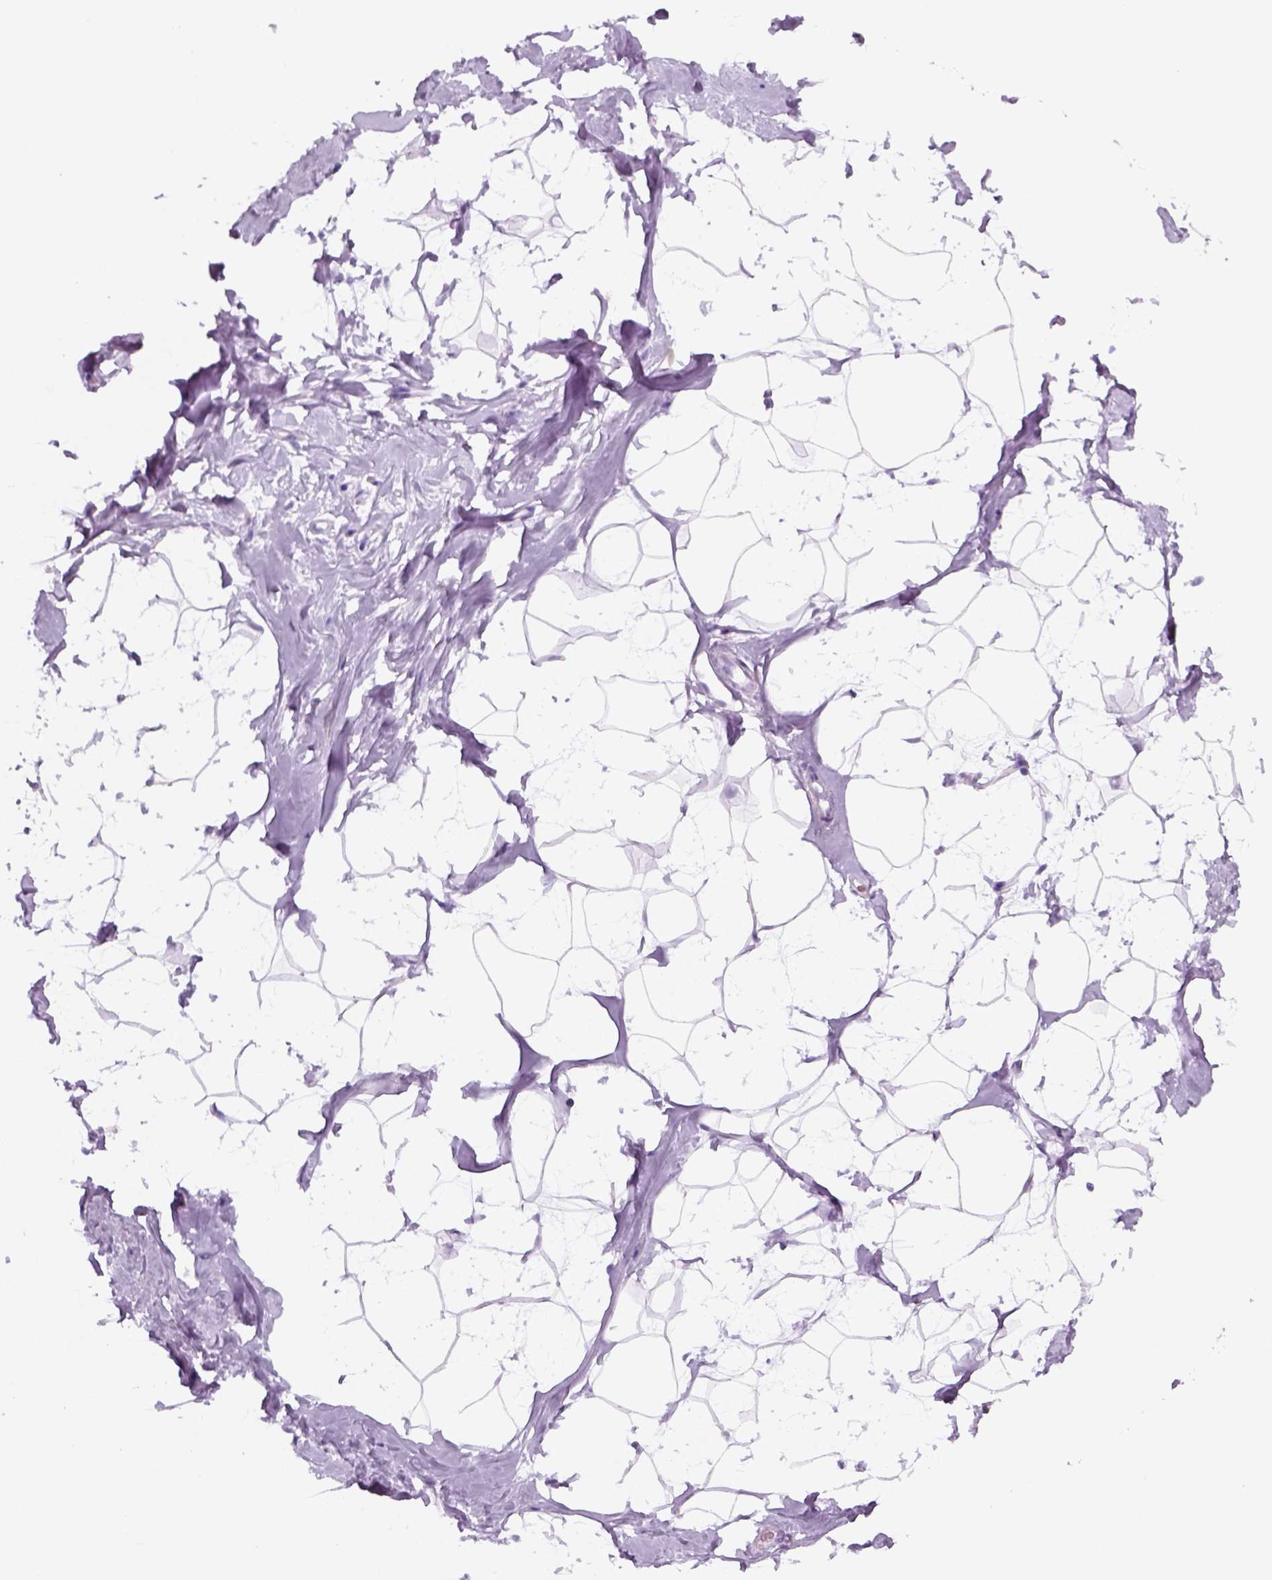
{"staining": {"intensity": "negative", "quantity": "none", "location": "none"}, "tissue": "breast", "cell_type": "Adipocytes", "image_type": "normal", "snomed": [{"axis": "morphology", "description": "Normal tissue, NOS"}, {"axis": "topography", "description": "Breast"}], "caption": "Immunohistochemistry of benign human breast reveals no expression in adipocytes. (DAB (3,3'-diaminobenzidine) immunohistochemistry (IHC), high magnification).", "gene": "KRTAP11", "patient": {"sex": "female", "age": 32}}